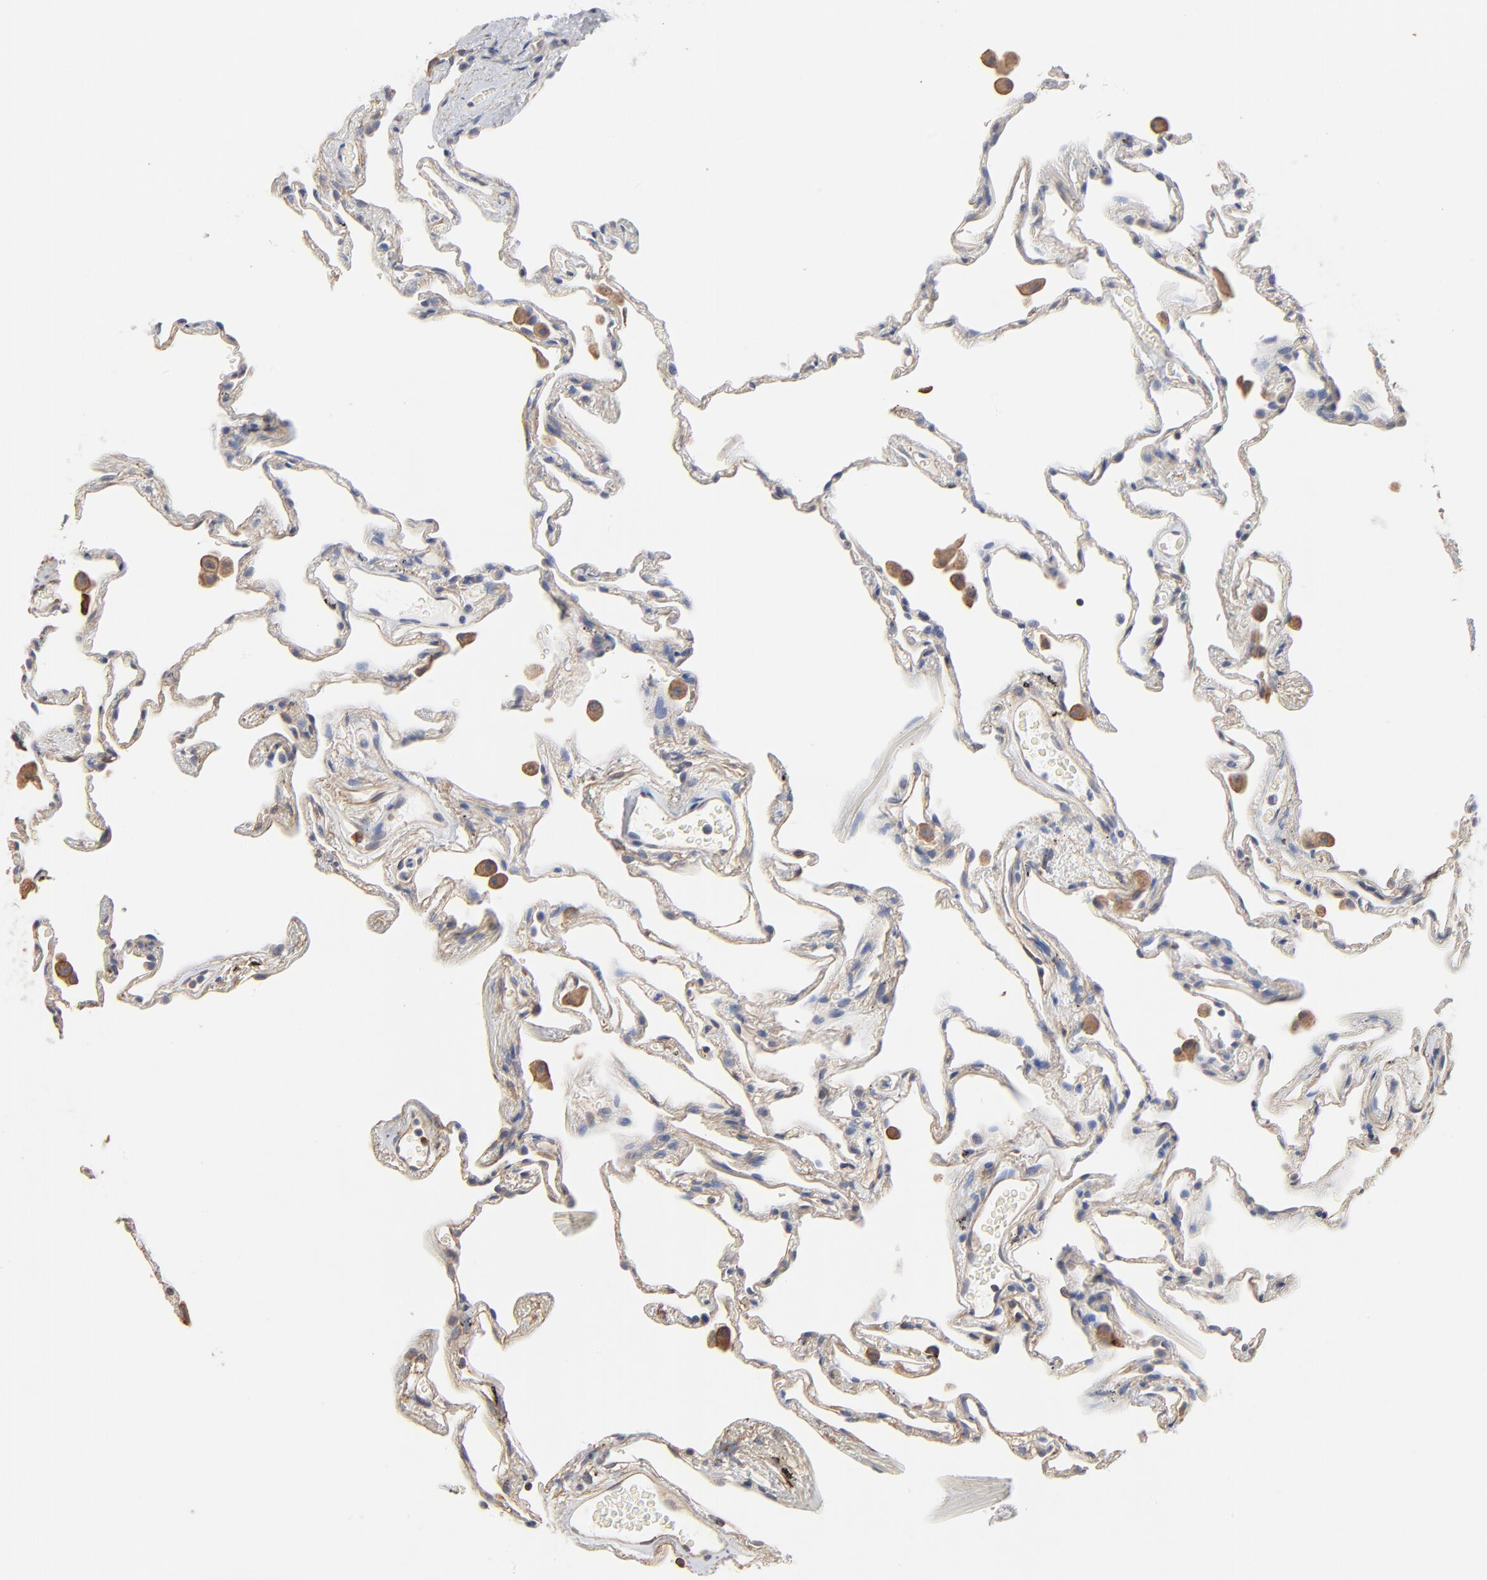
{"staining": {"intensity": "negative", "quantity": "none", "location": "none"}, "tissue": "lung", "cell_type": "Alveolar cells", "image_type": "normal", "snomed": [{"axis": "morphology", "description": "Normal tissue, NOS"}, {"axis": "morphology", "description": "Inflammation, NOS"}, {"axis": "topography", "description": "Lung"}], "caption": "Alveolar cells show no significant positivity in normal lung. The staining is performed using DAB (3,3'-diaminobenzidine) brown chromogen with nuclei counter-stained in using hematoxylin.", "gene": "ABCD4", "patient": {"sex": "male", "age": 69}}